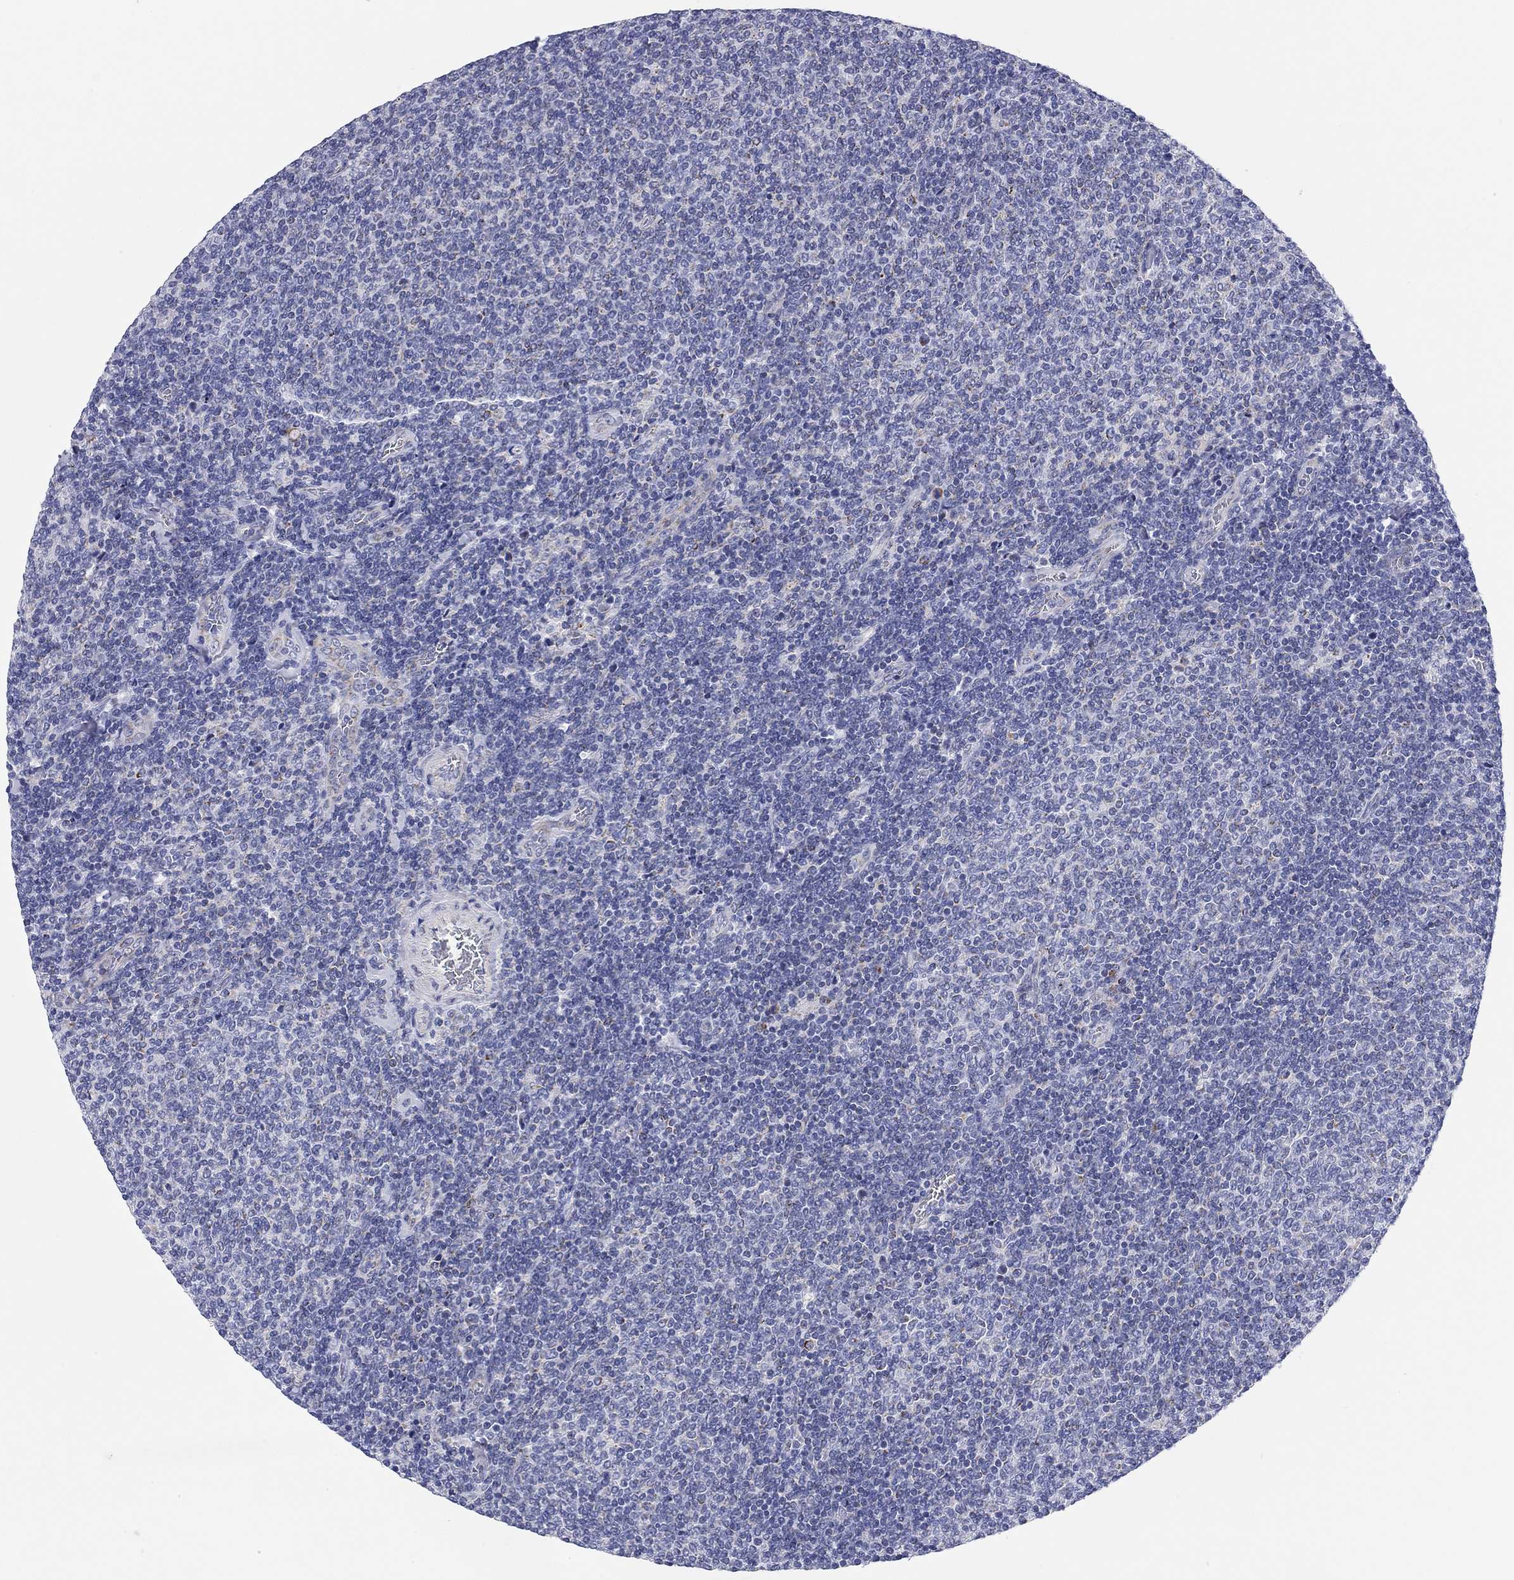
{"staining": {"intensity": "negative", "quantity": "none", "location": "none"}, "tissue": "lymphoma", "cell_type": "Tumor cells", "image_type": "cancer", "snomed": [{"axis": "morphology", "description": "Malignant lymphoma, non-Hodgkin's type, Low grade"}, {"axis": "topography", "description": "Lymph node"}], "caption": "Tumor cells are negative for protein expression in human lymphoma.", "gene": "CHI3L2", "patient": {"sex": "male", "age": 52}}